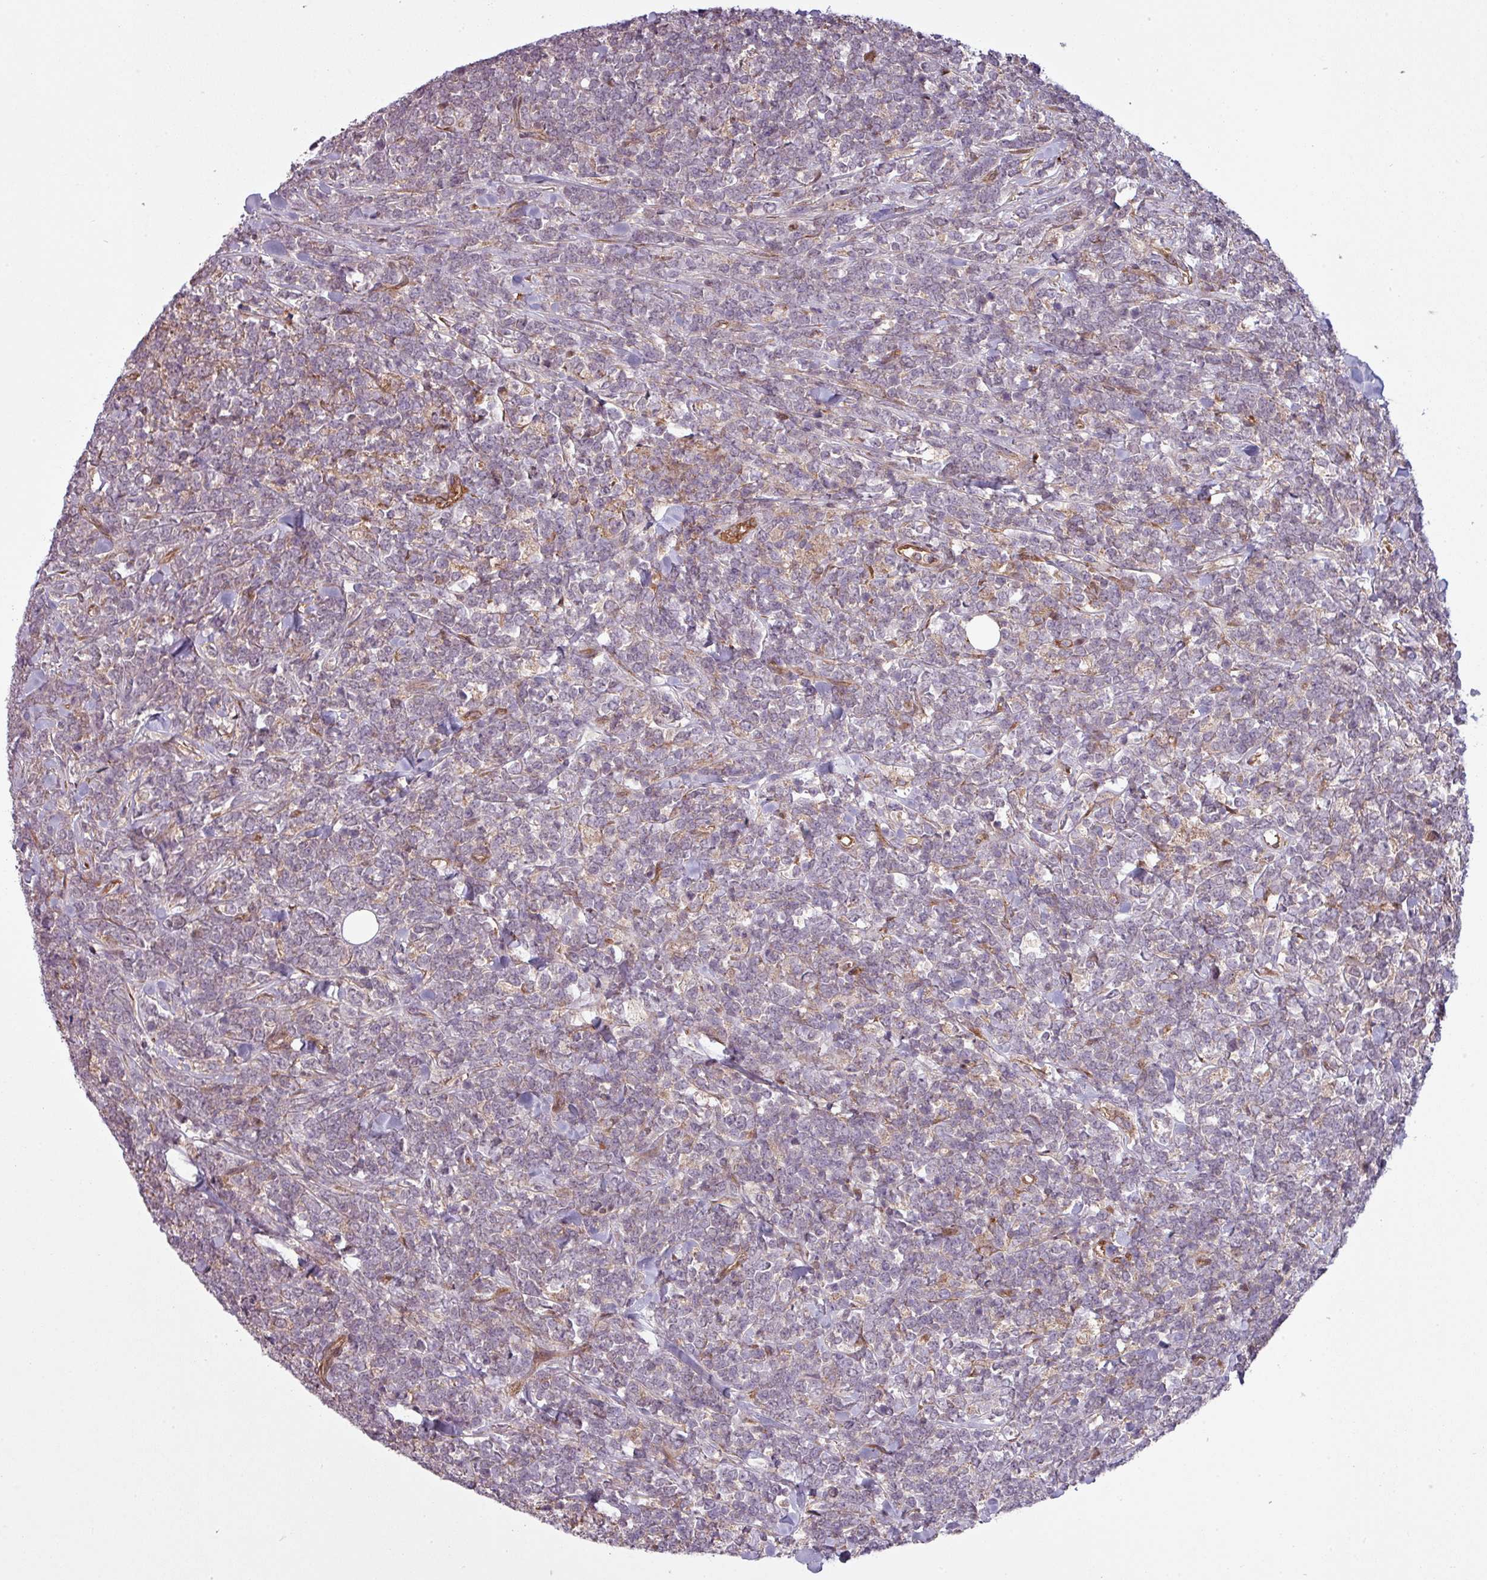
{"staining": {"intensity": "negative", "quantity": "none", "location": "none"}, "tissue": "lymphoma", "cell_type": "Tumor cells", "image_type": "cancer", "snomed": [{"axis": "morphology", "description": "Malignant lymphoma, non-Hodgkin's type, High grade"}, {"axis": "topography", "description": "Small intestine"}, {"axis": "topography", "description": "Colon"}], "caption": "Tumor cells are negative for brown protein staining in lymphoma.", "gene": "SNRNP25", "patient": {"sex": "male", "age": 8}}